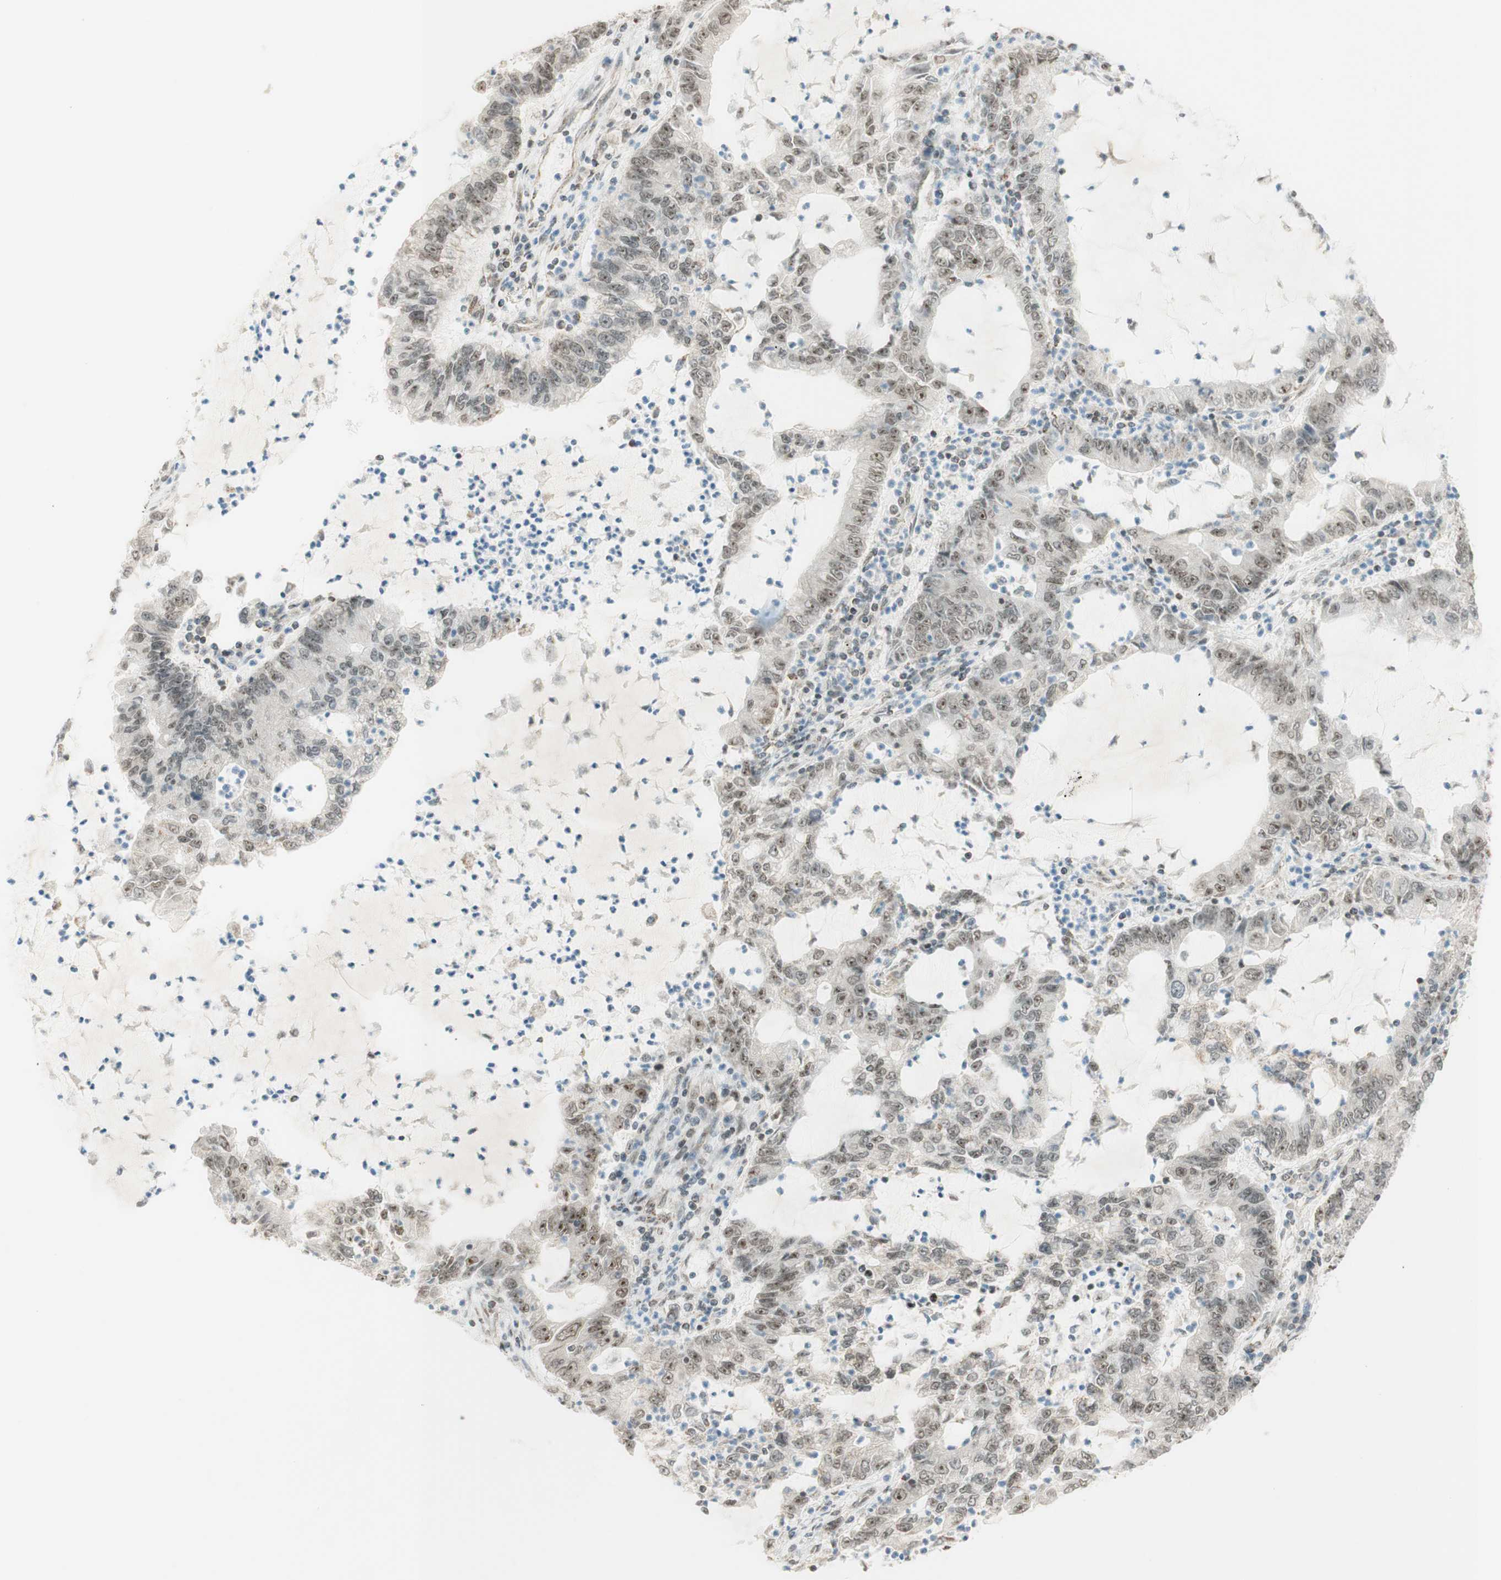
{"staining": {"intensity": "moderate", "quantity": "25%-75%", "location": "nuclear"}, "tissue": "lung cancer", "cell_type": "Tumor cells", "image_type": "cancer", "snomed": [{"axis": "morphology", "description": "Adenocarcinoma, NOS"}, {"axis": "topography", "description": "Lung"}], "caption": "High-power microscopy captured an immunohistochemistry micrograph of lung adenocarcinoma, revealing moderate nuclear expression in about 25%-75% of tumor cells.", "gene": "ZNF782", "patient": {"sex": "female", "age": 51}}